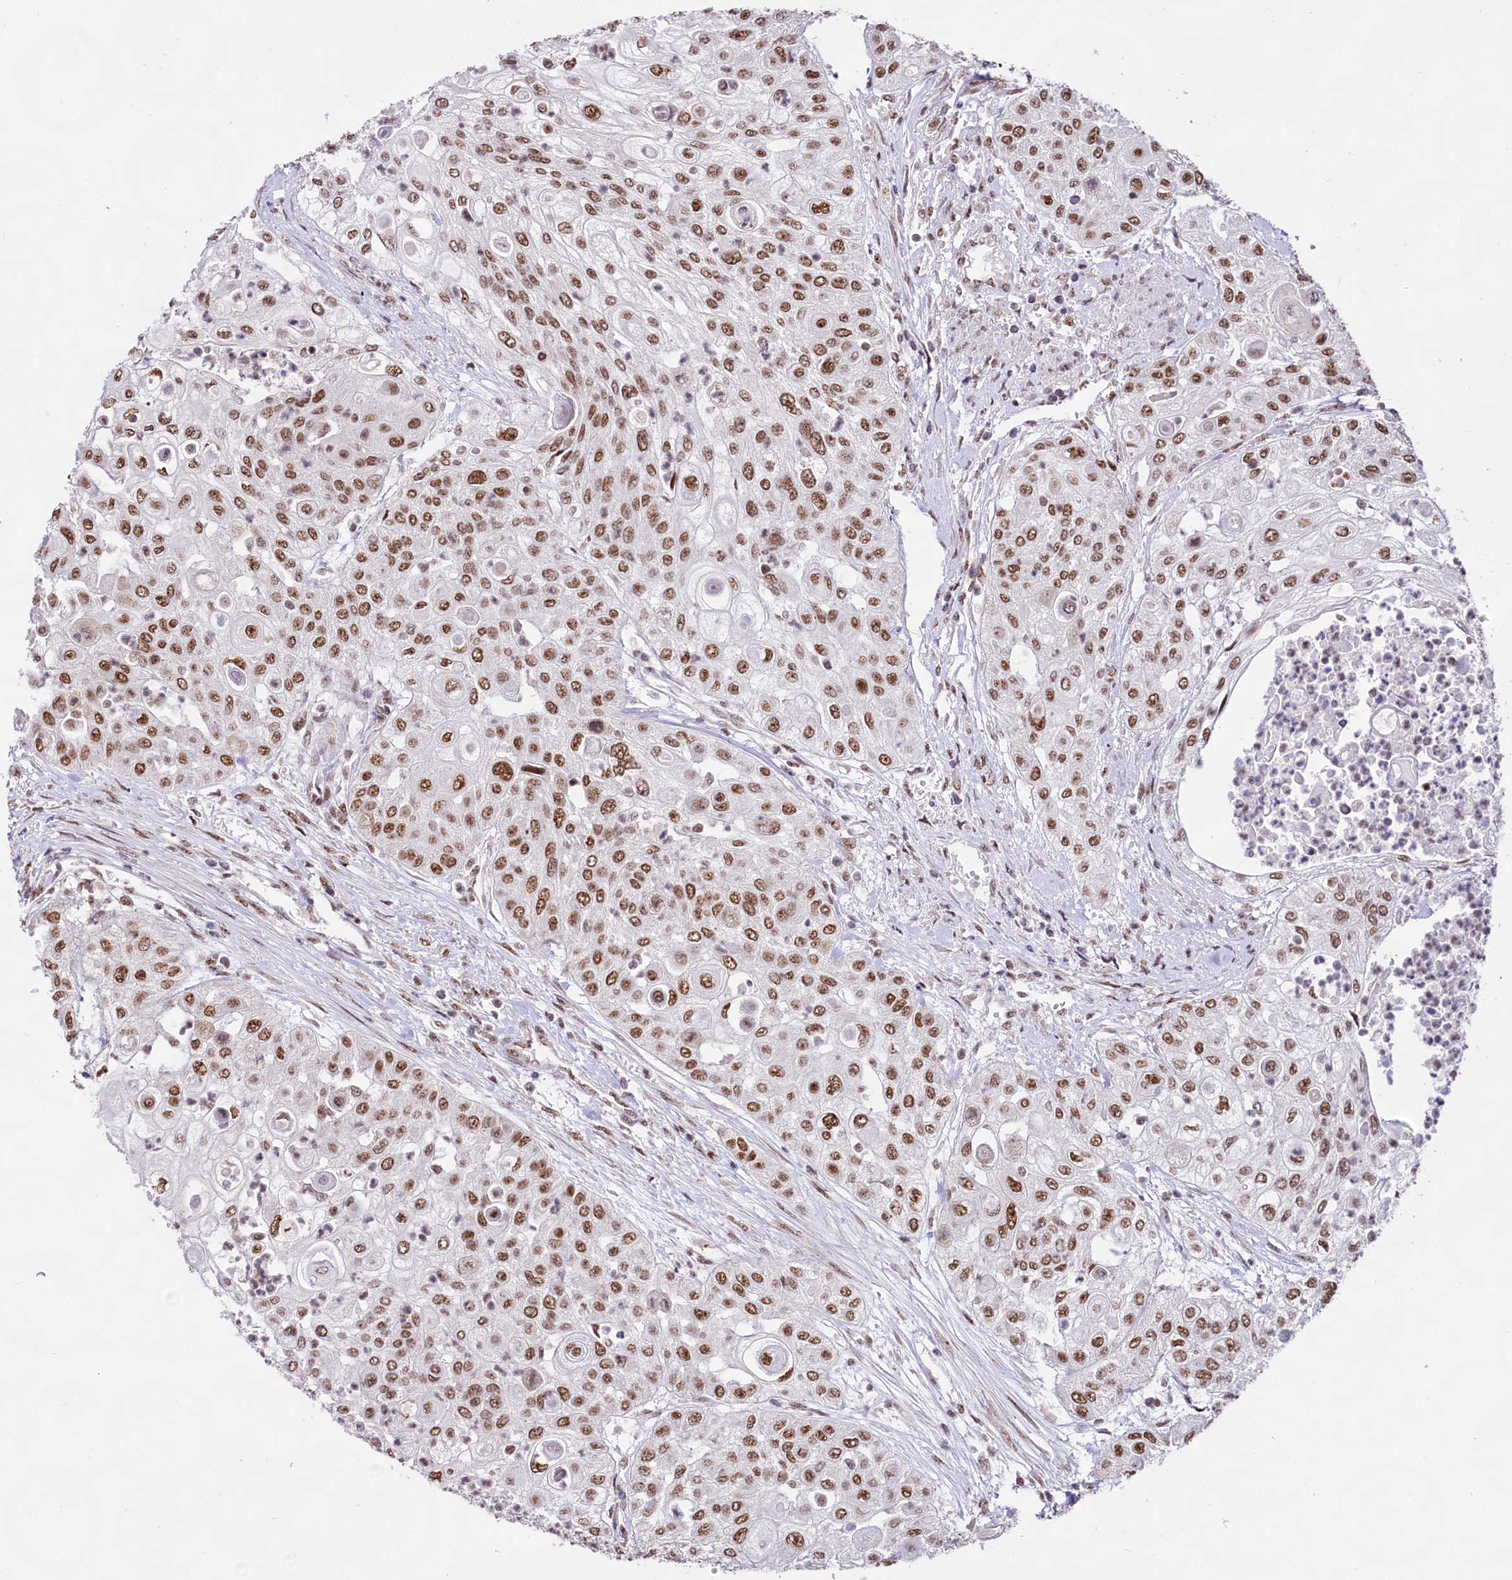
{"staining": {"intensity": "moderate", "quantity": ">75%", "location": "nuclear"}, "tissue": "urothelial cancer", "cell_type": "Tumor cells", "image_type": "cancer", "snomed": [{"axis": "morphology", "description": "Urothelial carcinoma, High grade"}, {"axis": "topography", "description": "Urinary bladder"}], "caption": "Human urothelial carcinoma (high-grade) stained for a protein (brown) displays moderate nuclear positive positivity in about >75% of tumor cells.", "gene": "HIRA", "patient": {"sex": "female", "age": 79}}